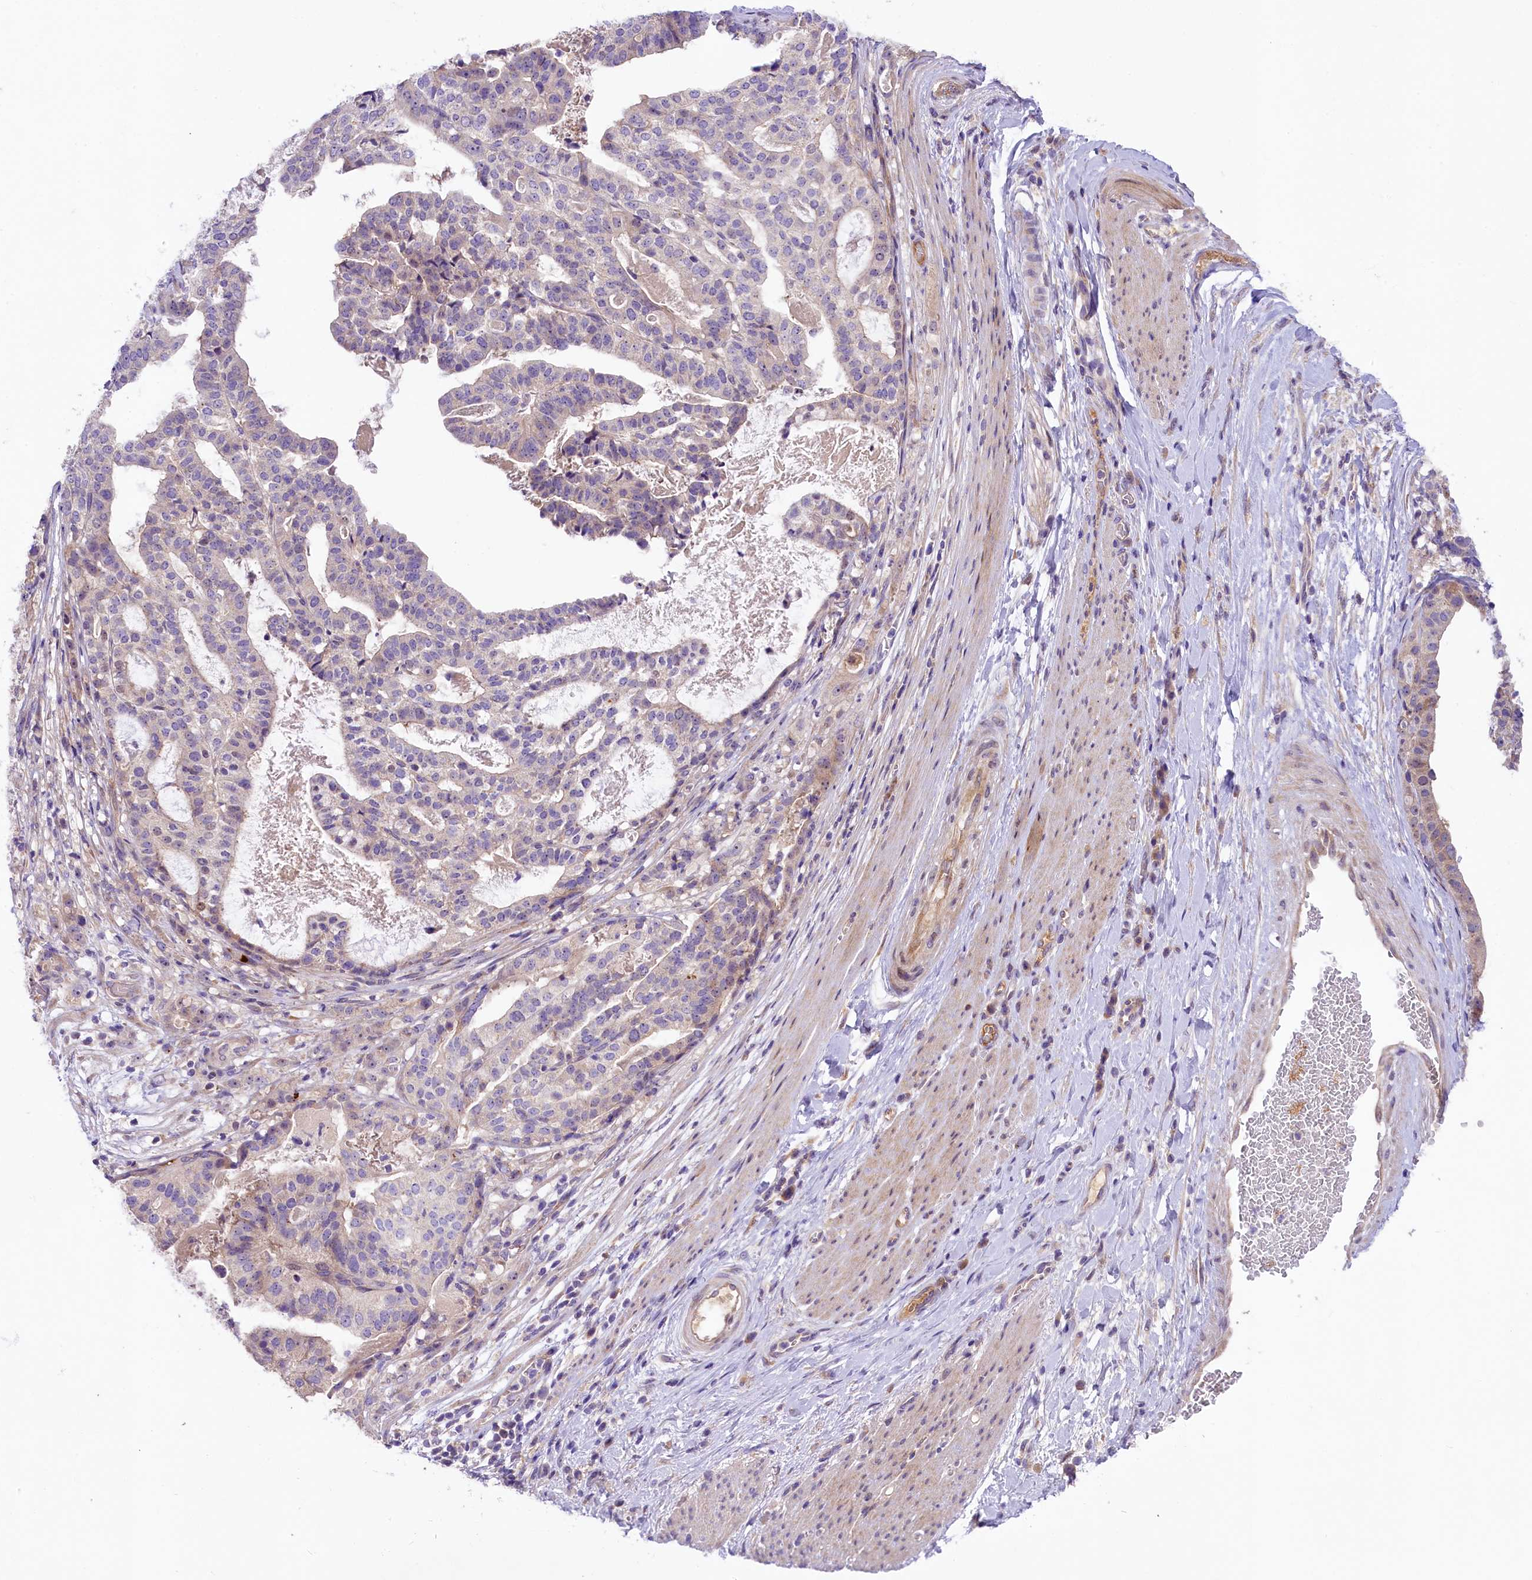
{"staining": {"intensity": "negative", "quantity": "none", "location": "none"}, "tissue": "stomach cancer", "cell_type": "Tumor cells", "image_type": "cancer", "snomed": [{"axis": "morphology", "description": "Adenocarcinoma, NOS"}, {"axis": "topography", "description": "Stomach"}], "caption": "Tumor cells are negative for brown protein staining in stomach cancer (adenocarcinoma).", "gene": "UBXN6", "patient": {"sex": "male", "age": 48}}